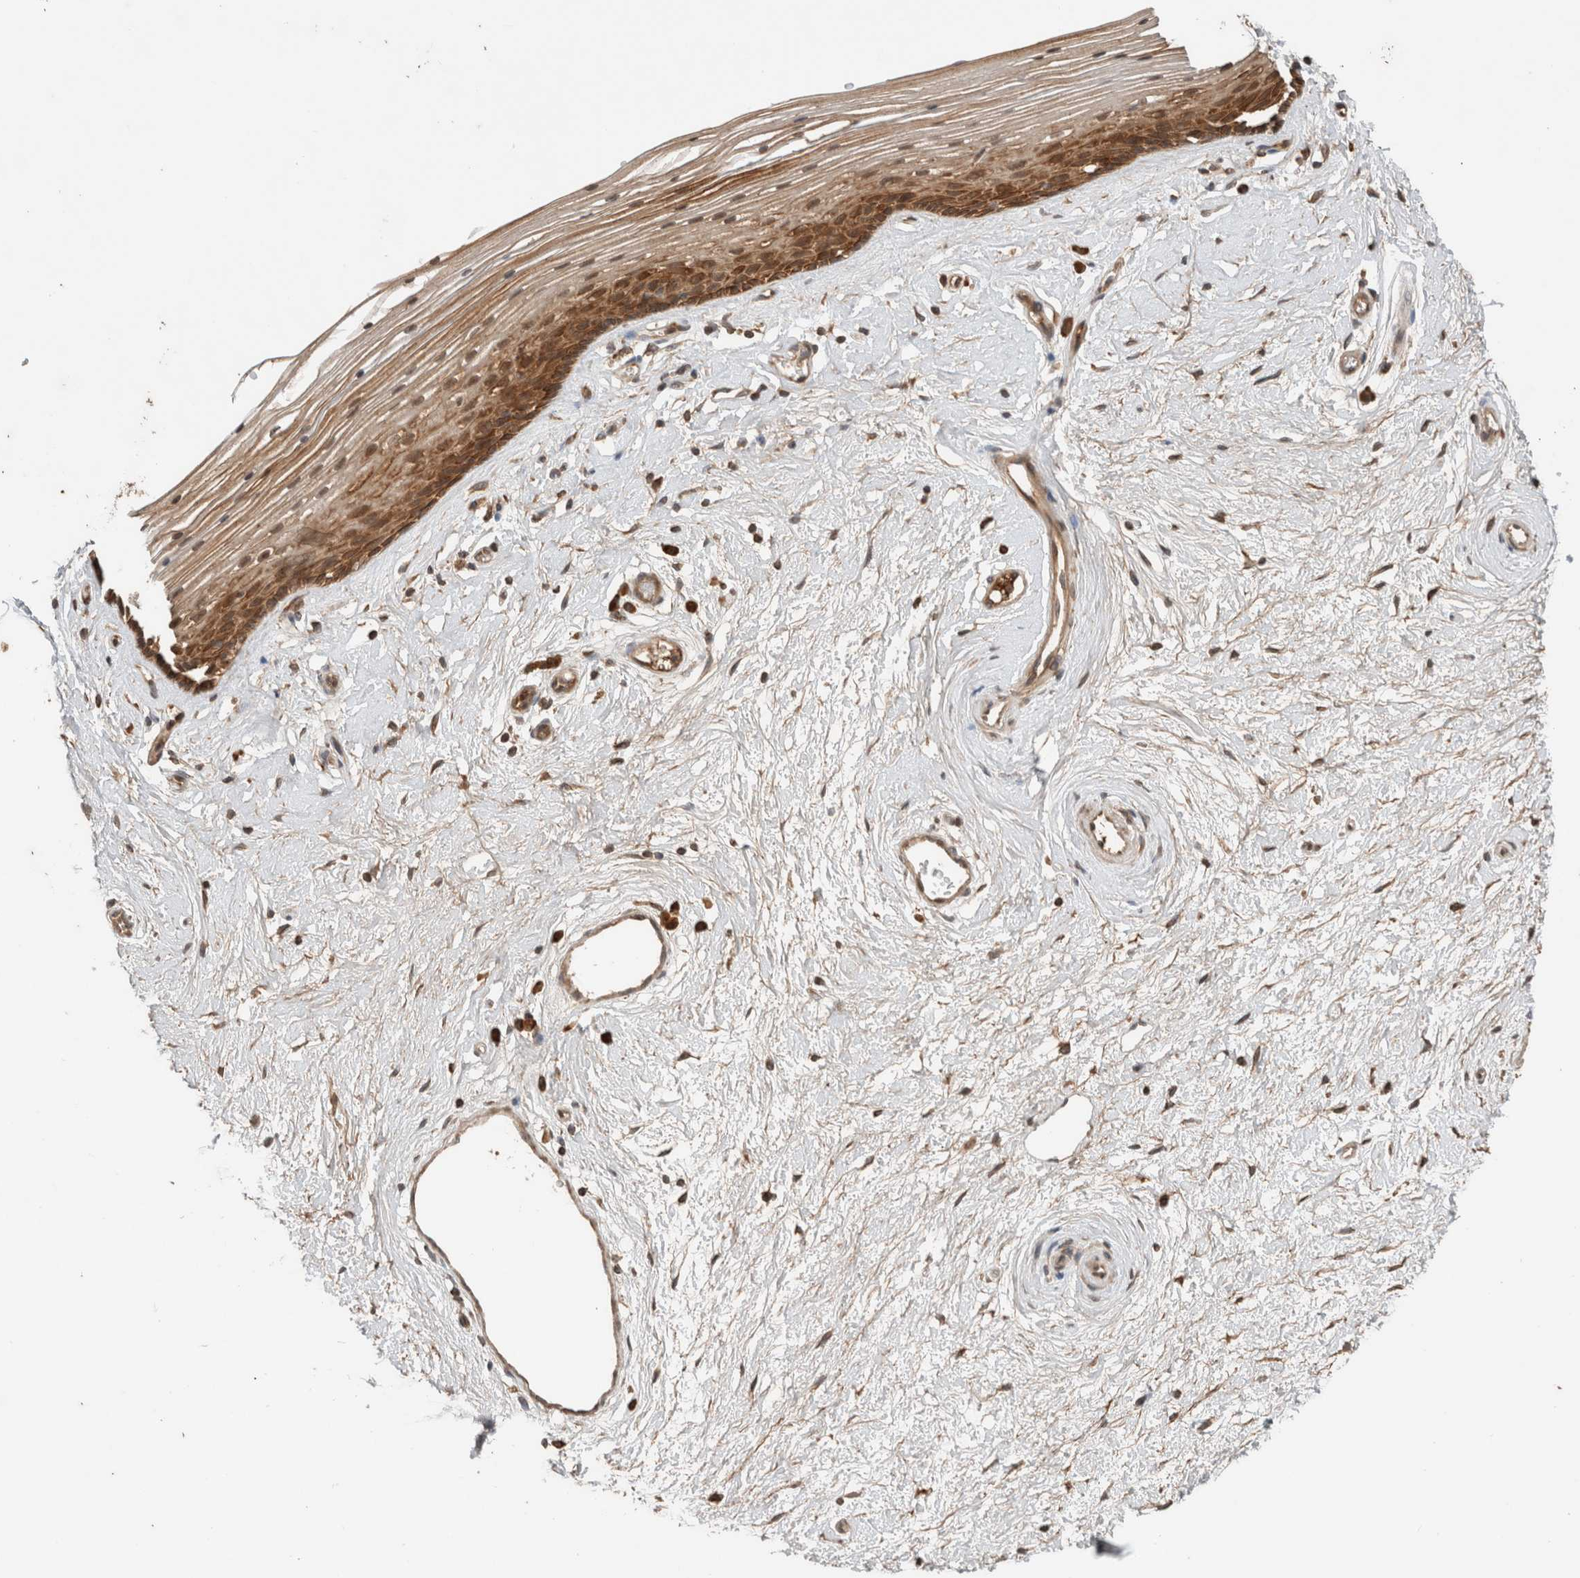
{"staining": {"intensity": "strong", "quantity": ">75%", "location": "cytoplasmic/membranous"}, "tissue": "vagina", "cell_type": "Squamous epithelial cells", "image_type": "normal", "snomed": [{"axis": "morphology", "description": "Normal tissue, NOS"}, {"axis": "topography", "description": "Vagina"}], "caption": "Vagina stained for a protein exhibits strong cytoplasmic/membranous positivity in squamous epithelial cells. (Stains: DAB in brown, nuclei in blue, Microscopy: brightfield microscopy at high magnification).", "gene": "EIF2B3", "patient": {"sex": "female", "age": 46}}